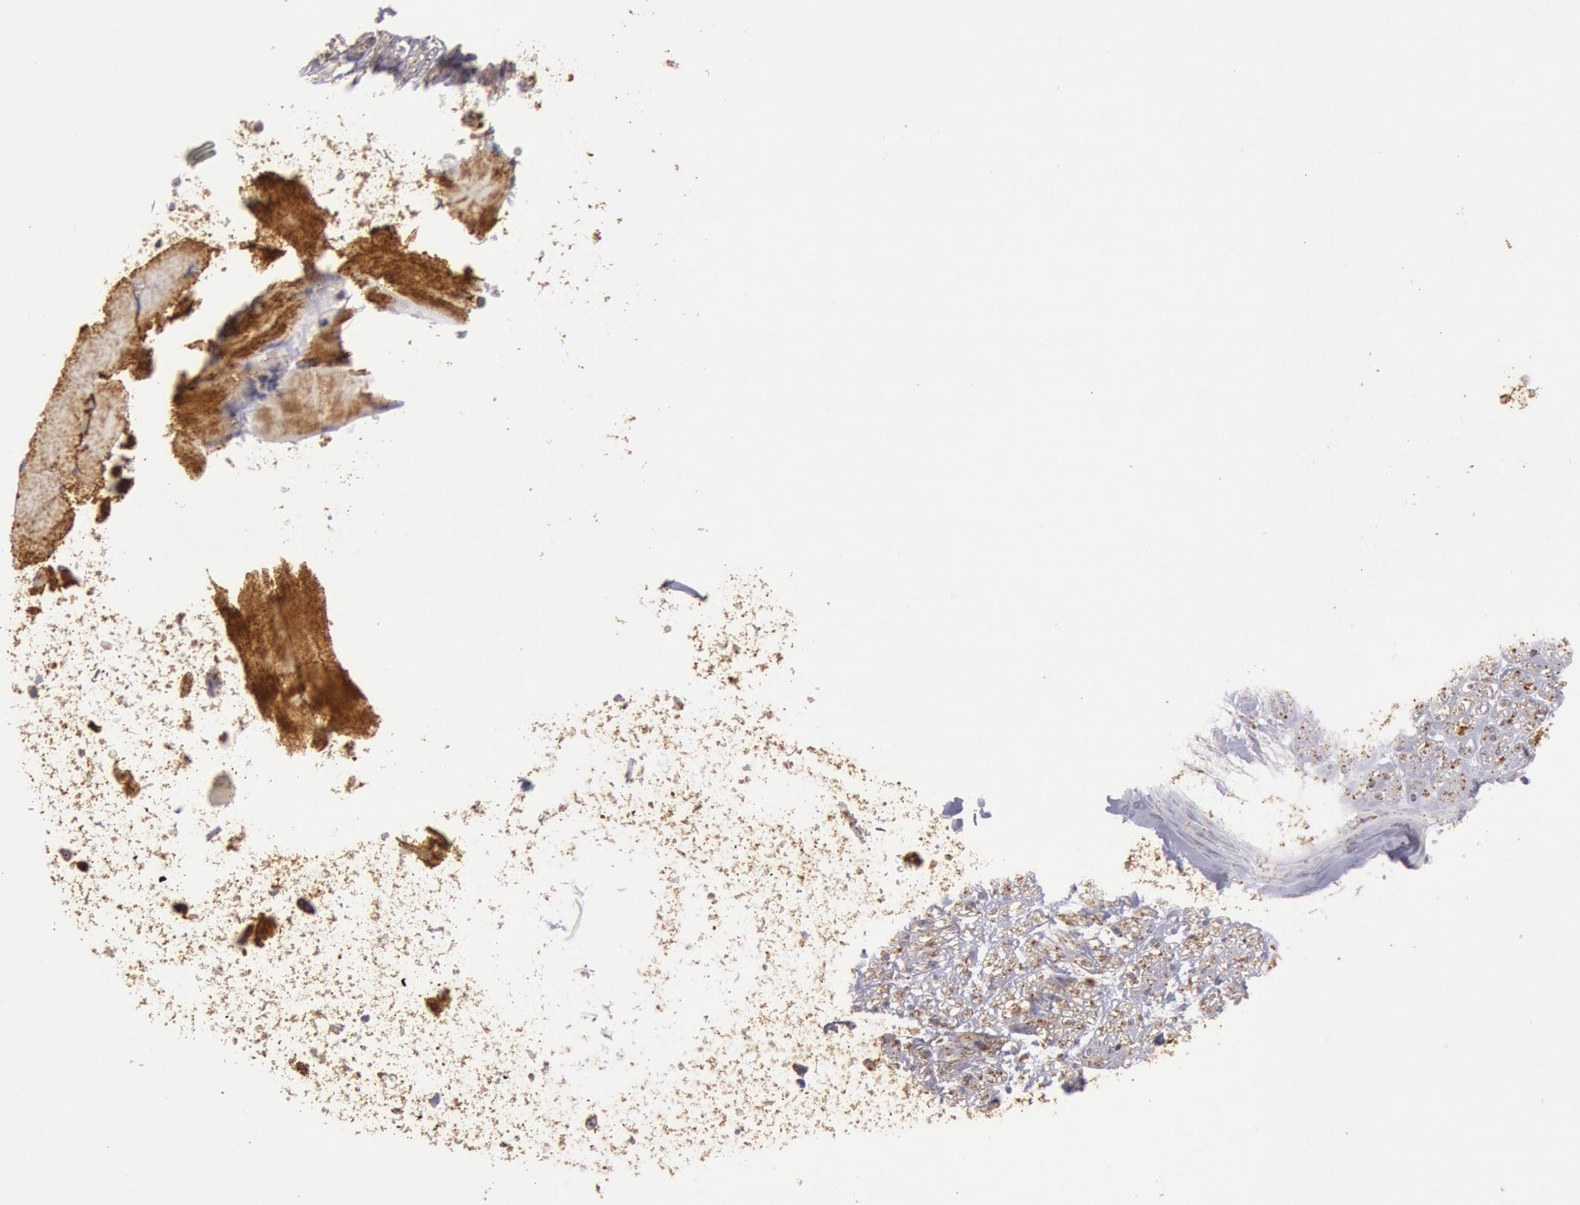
{"staining": {"intensity": "moderate", "quantity": ">75%", "location": "cytoplasmic/membranous"}, "tissue": "adipose tissue", "cell_type": "Adipocytes", "image_type": "normal", "snomed": [{"axis": "morphology", "description": "Normal tissue, NOS"}, {"axis": "morphology", "description": "Squamous cell carcinoma, NOS"}, {"axis": "topography", "description": "Skin"}, {"axis": "topography", "description": "Peripheral nerve tissue"}], "caption": "Immunohistochemistry (IHC) (DAB (3,3'-diaminobenzidine)) staining of unremarkable adipose tissue exhibits moderate cytoplasmic/membranous protein staining in approximately >75% of adipocytes. The staining was performed using DAB (3,3'-diaminobenzidine) to visualize the protein expression in brown, while the nuclei were stained in blue with hematoxylin (Magnification: 20x).", "gene": "CYC1", "patient": {"sex": "male", "age": 83}}